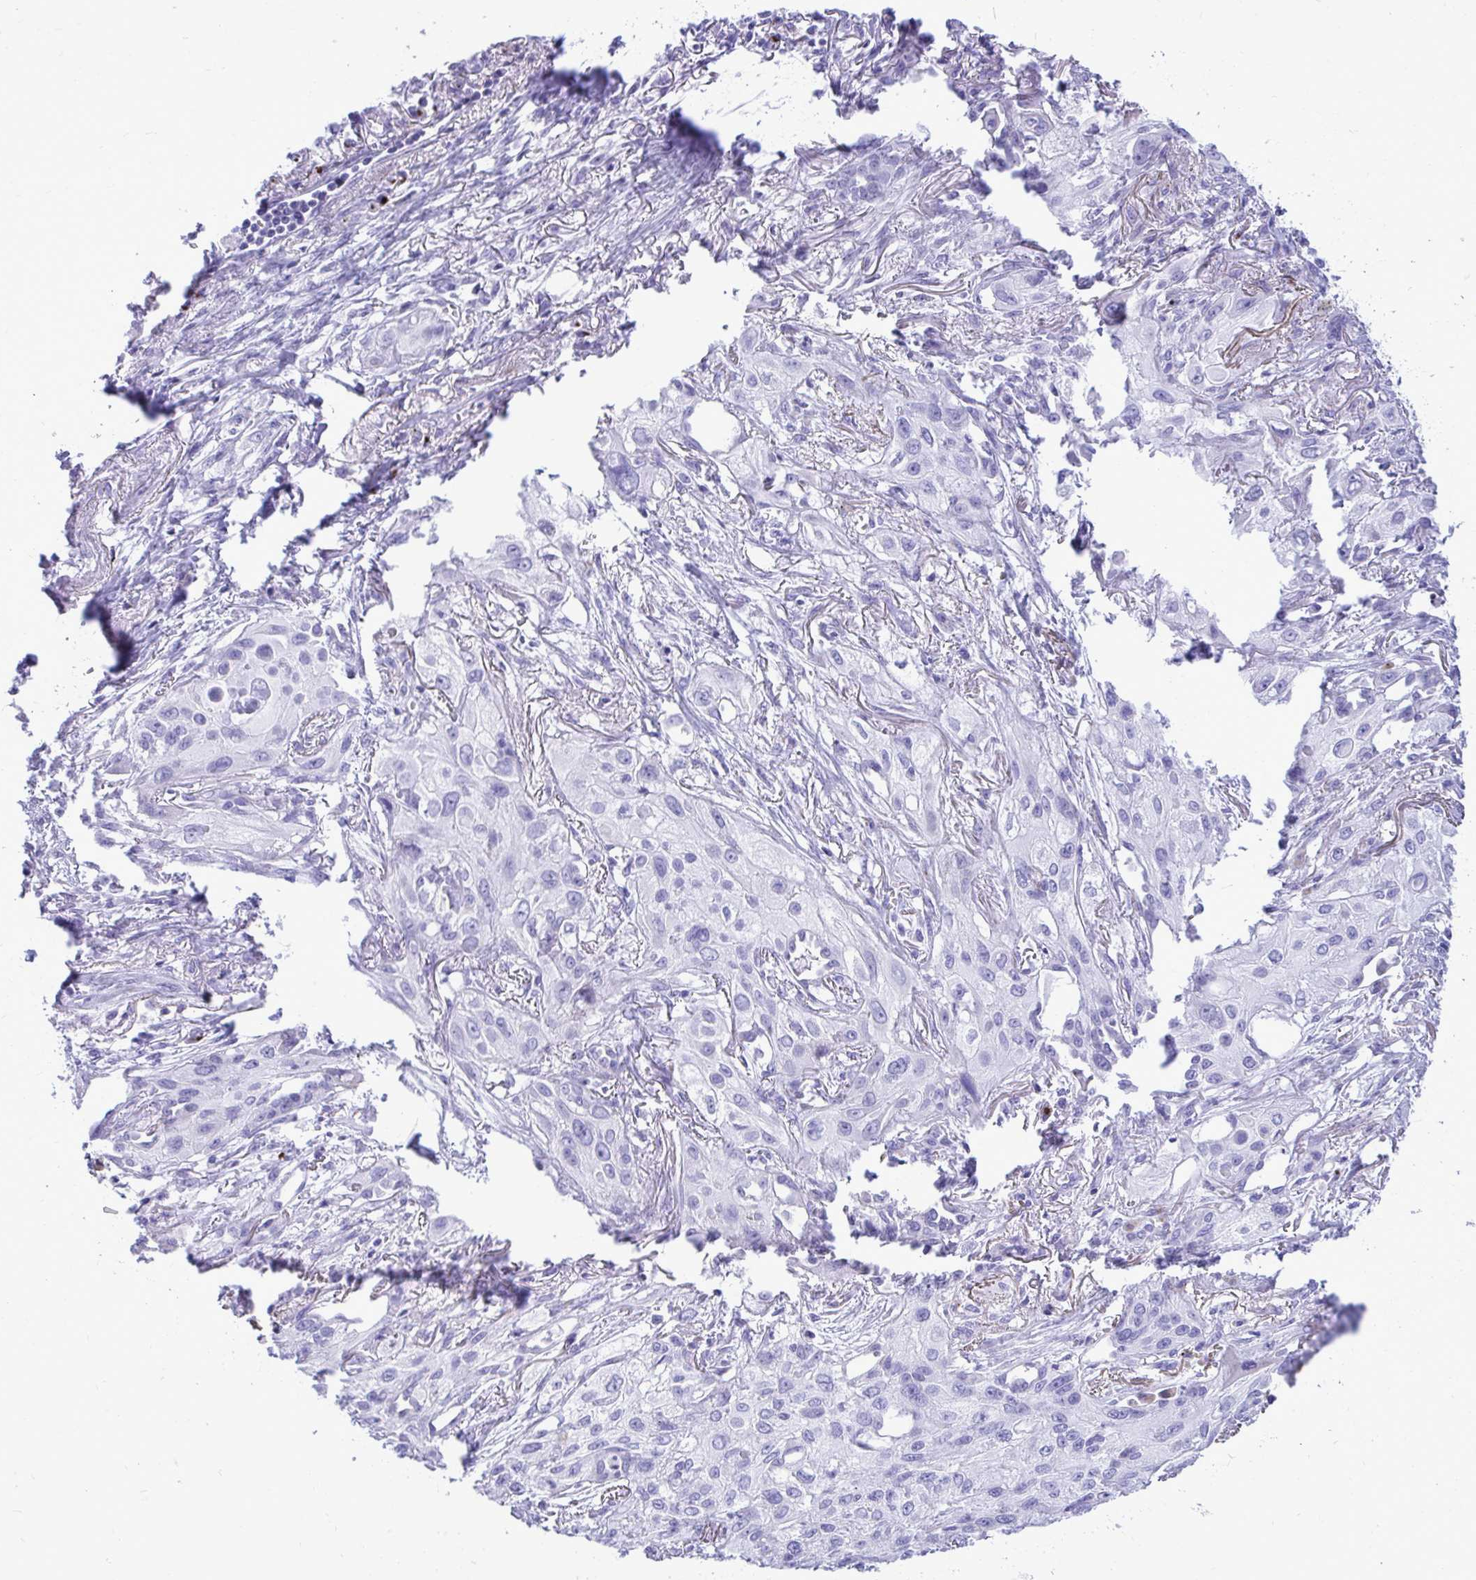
{"staining": {"intensity": "negative", "quantity": "none", "location": "none"}, "tissue": "lung cancer", "cell_type": "Tumor cells", "image_type": "cancer", "snomed": [{"axis": "morphology", "description": "Squamous cell carcinoma, NOS"}, {"axis": "topography", "description": "Lung"}], "caption": "Immunohistochemistry image of neoplastic tissue: squamous cell carcinoma (lung) stained with DAB (3,3'-diaminobenzidine) exhibits no significant protein staining in tumor cells.", "gene": "ANKDD1B", "patient": {"sex": "male", "age": 71}}